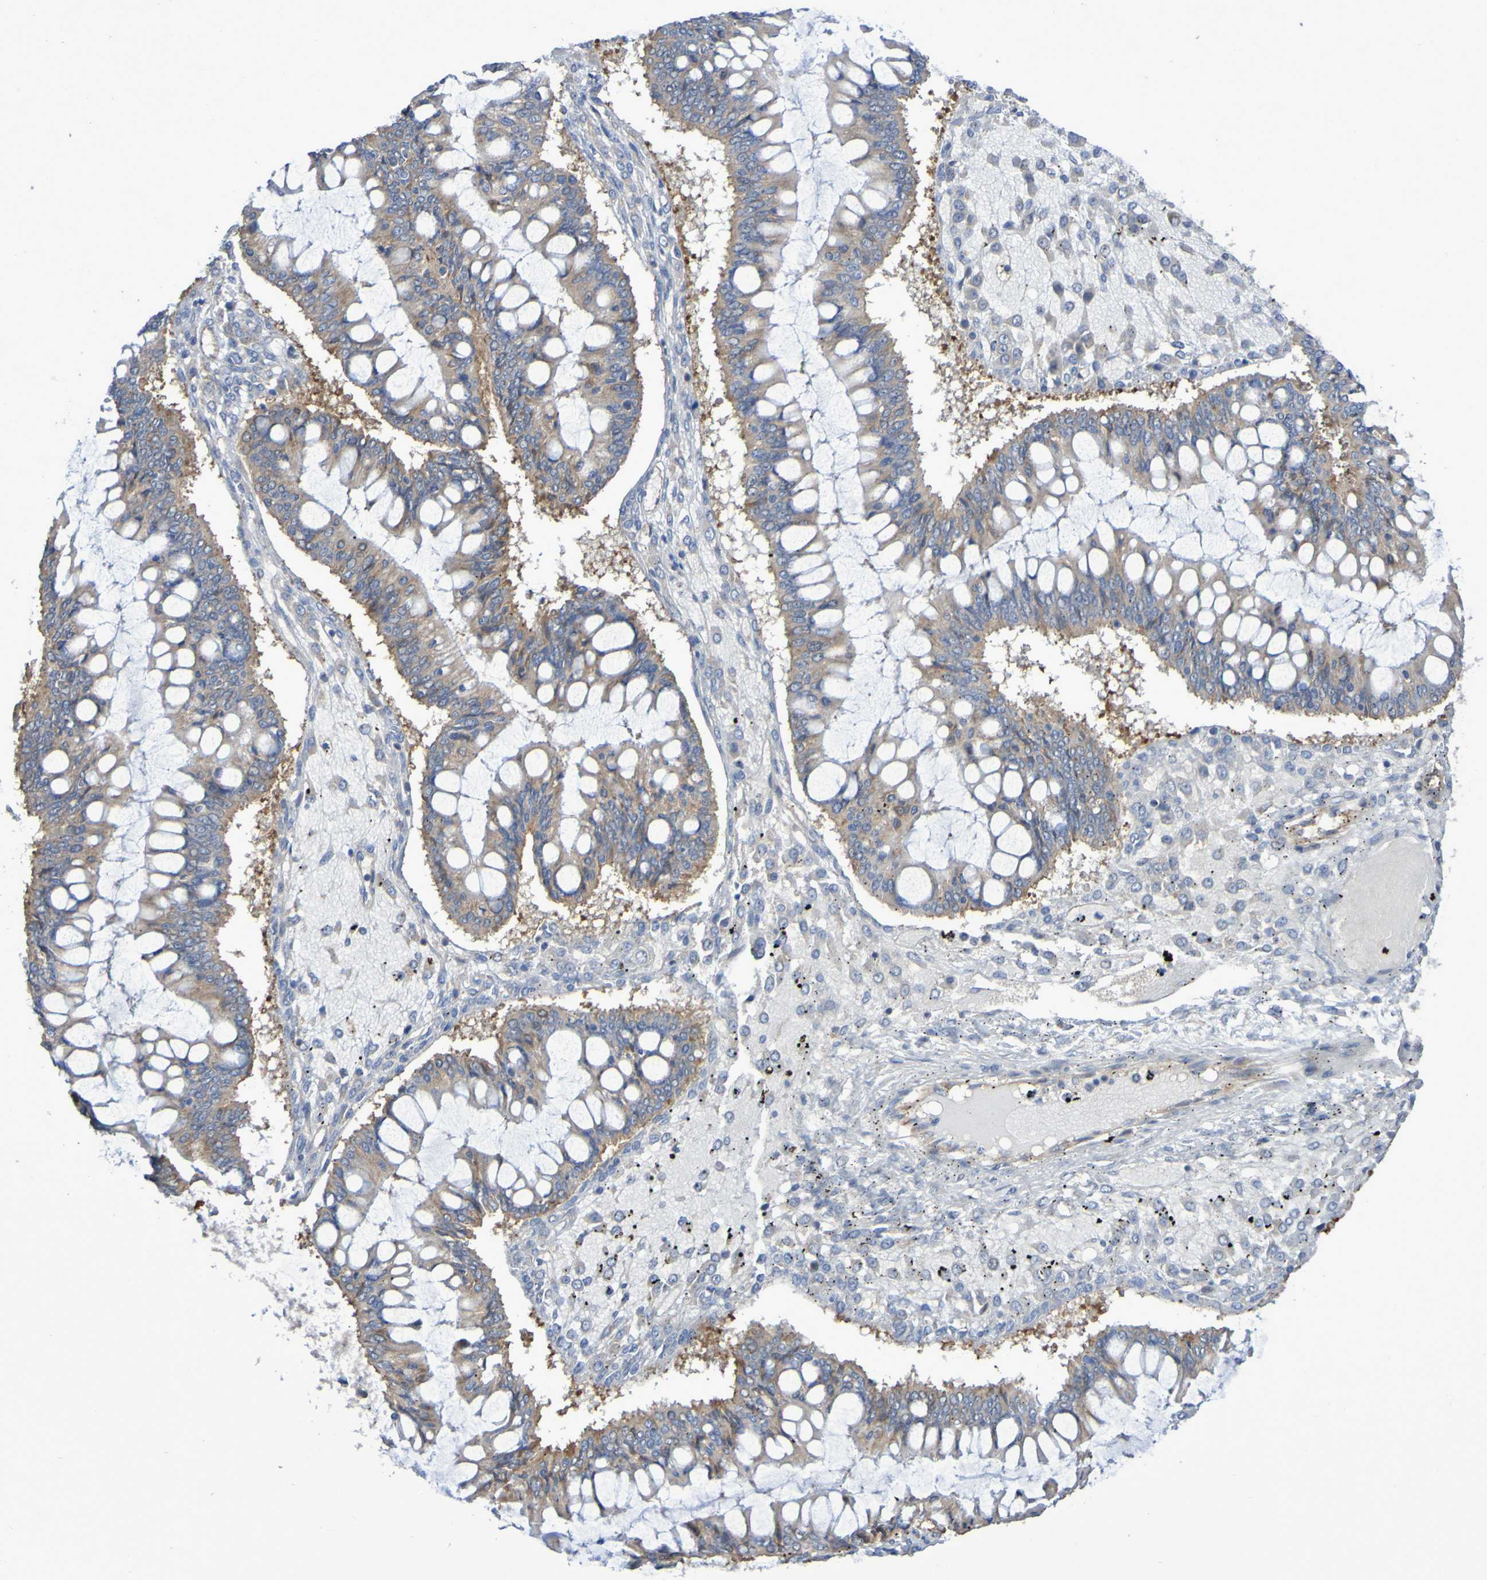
{"staining": {"intensity": "weak", "quantity": ">75%", "location": "cytoplasmic/membranous"}, "tissue": "ovarian cancer", "cell_type": "Tumor cells", "image_type": "cancer", "snomed": [{"axis": "morphology", "description": "Cystadenocarcinoma, mucinous, NOS"}, {"axis": "topography", "description": "Ovary"}], "caption": "This micrograph displays mucinous cystadenocarcinoma (ovarian) stained with IHC to label a protein in brown. The cytoplasmic/membranous of tumor cells show weak positivity for the protein. Nuclei are counter-stained blue.", "gene": "LMBRD2", "patient": {"sex": "female", "age": 73}}